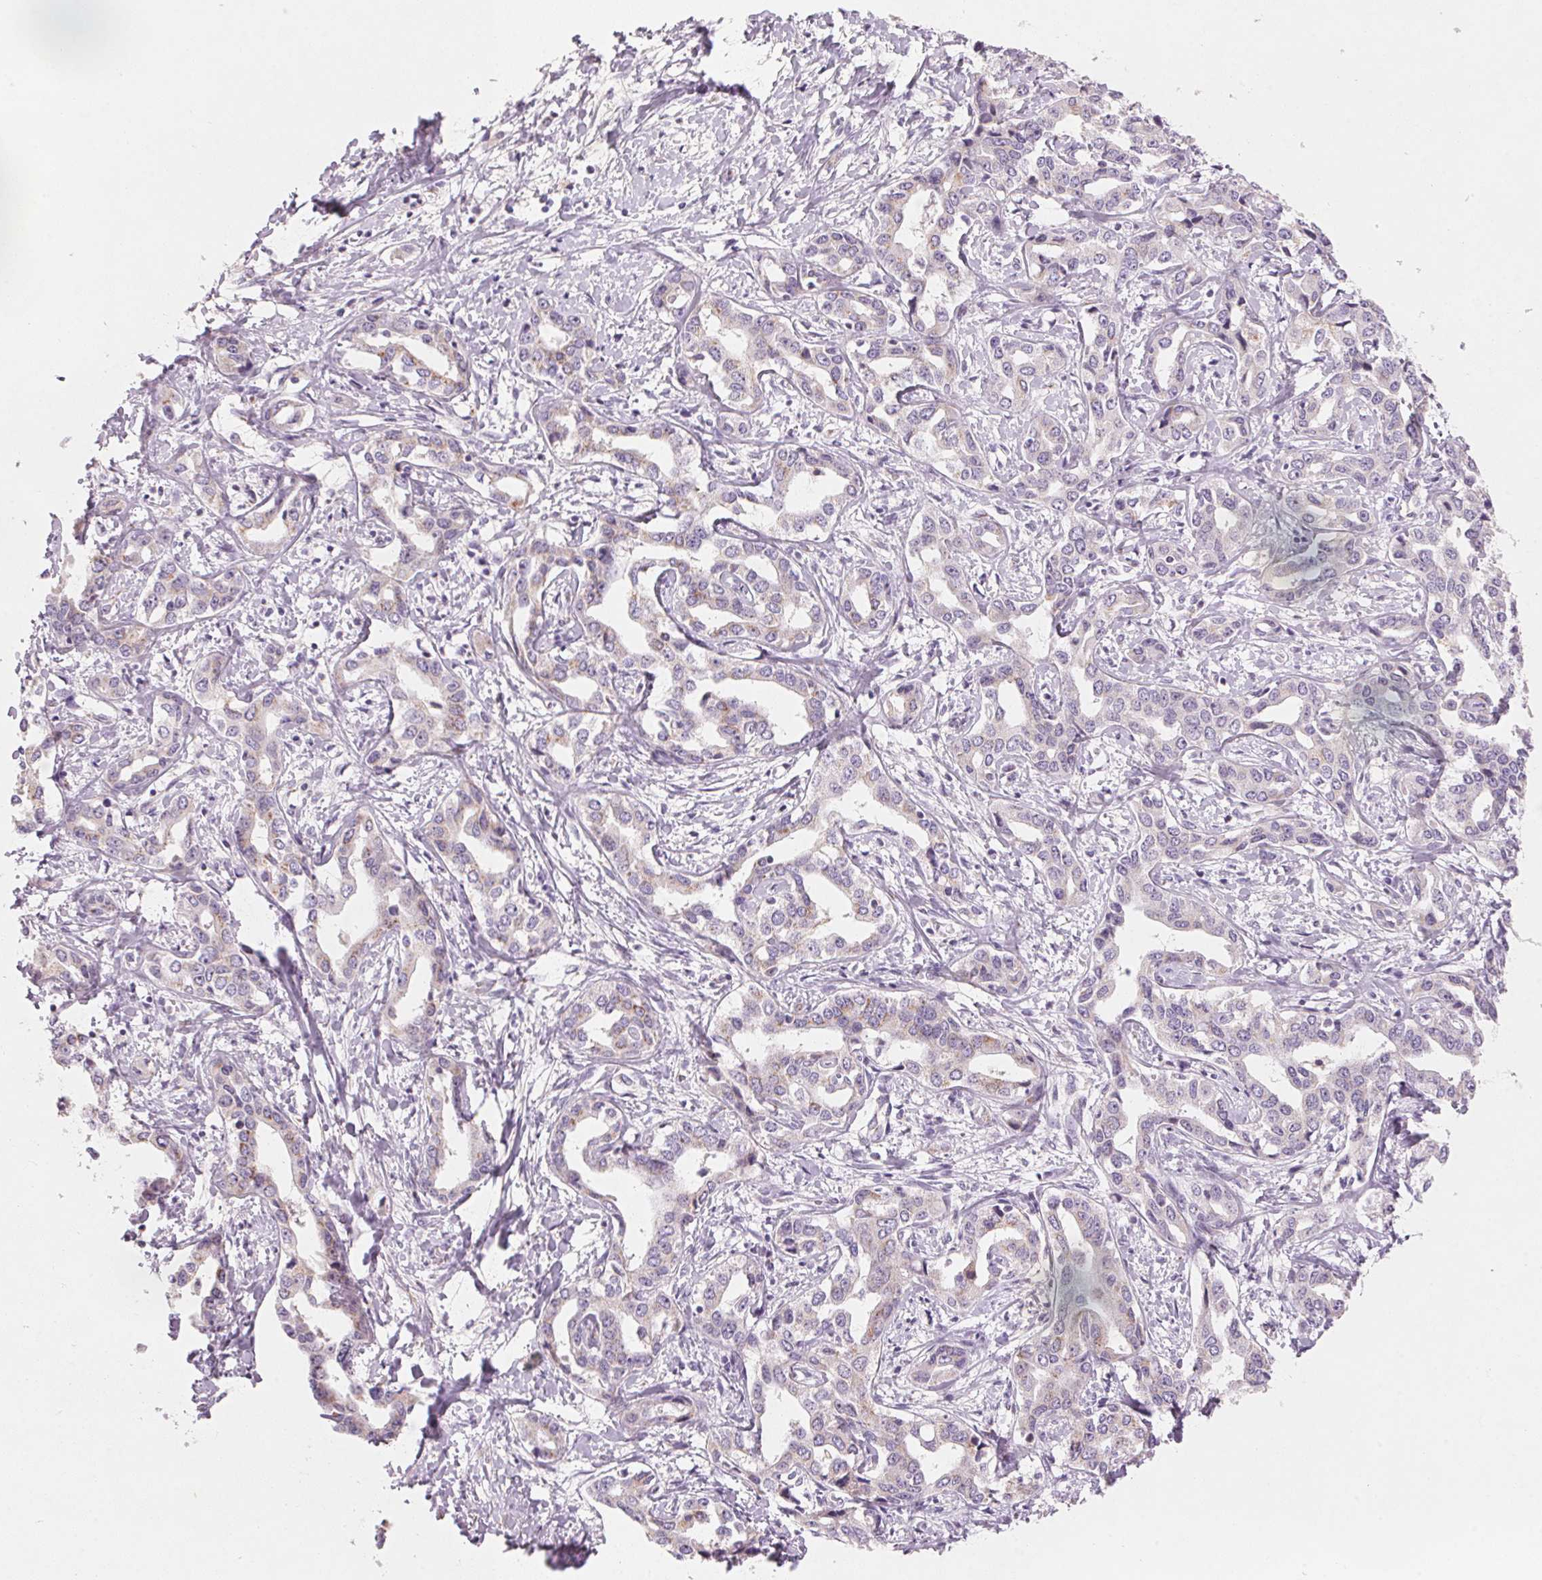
{"staining": {"intensity": "weak", "quantity": "<25%", "location": "cytoplasmic/membranous"}, "tissue": "liver cancer", "cell_type": "Tumor cells", "image_type": "cancer", "snomed": [{"axis": "morphology", "description": "Cholangiocarcinoma"}, {"axis": "topography", "description": "Liver"}], "caption": "DAB (3,3'-diaminobenzidine) immunohistochemical staining of liver cholangiocarcinoma reveals no significant staining in tumor cells.", "gene": "DRAM2", "patient": {"sex": "male", "age": 59}}